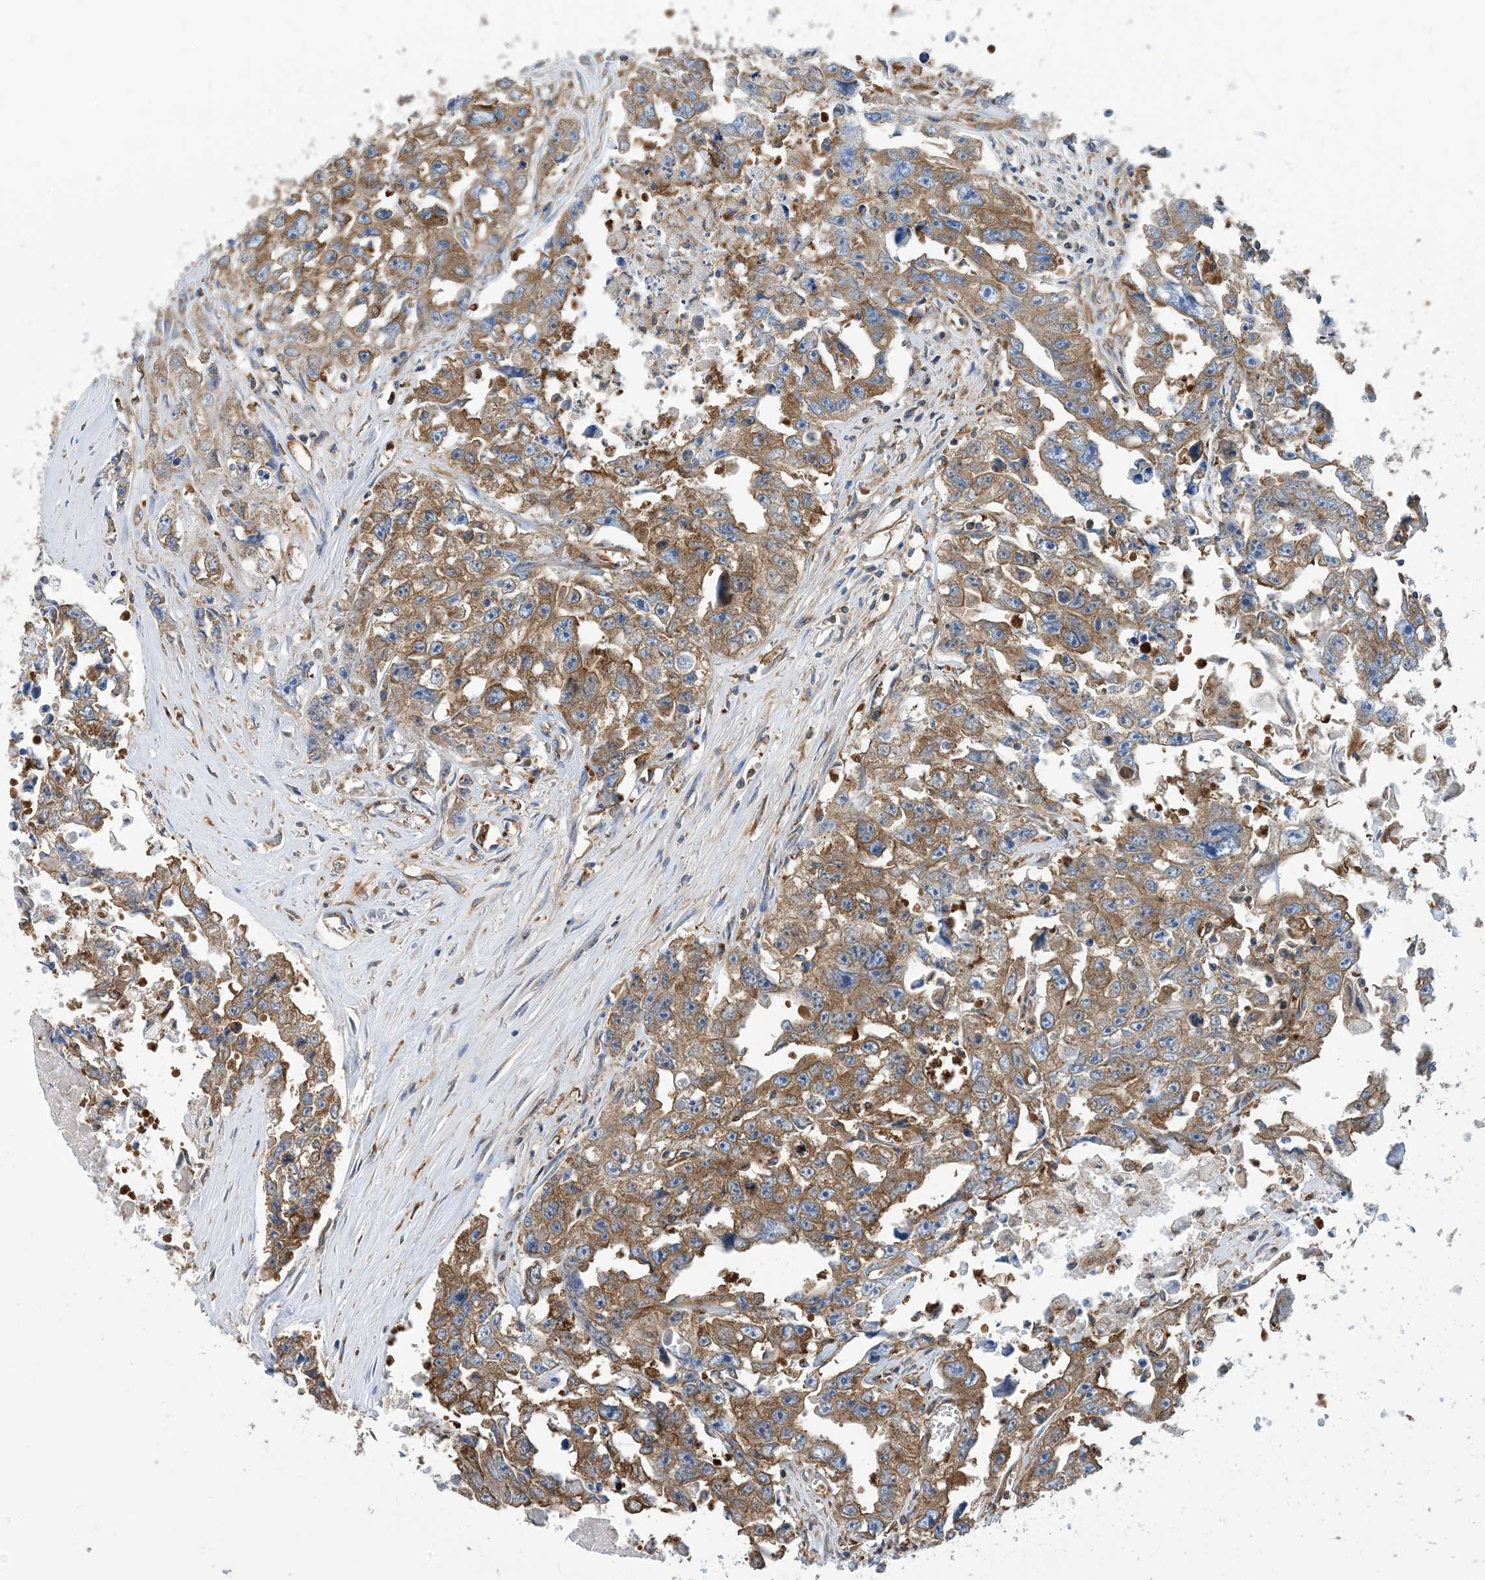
{"staining": {"intensity": "moderate", "quantity": ">75%", "location": "cytoplasmic/membranous"}, "tissue": "testis cancer", "cell_type": "Tumor cells", "image_type": "cancer", "snomed": [{"axis": "morphology", "description": "Seminoma, NOS"}, {"axis": "morphology", "description": "Carcinoma, Embryonal, NOS"}, {"axis": "topography", "description": "Testis"}], "caption": "About >75% of tumor cells in human seminoma (testis) demonstrate moderate cytoplasmic/membranous protein positivity as visualized by brown immunohistochemical staining.", "gene": "DYNC1LI1", "patient": {"sex": "male", "age": 43}}